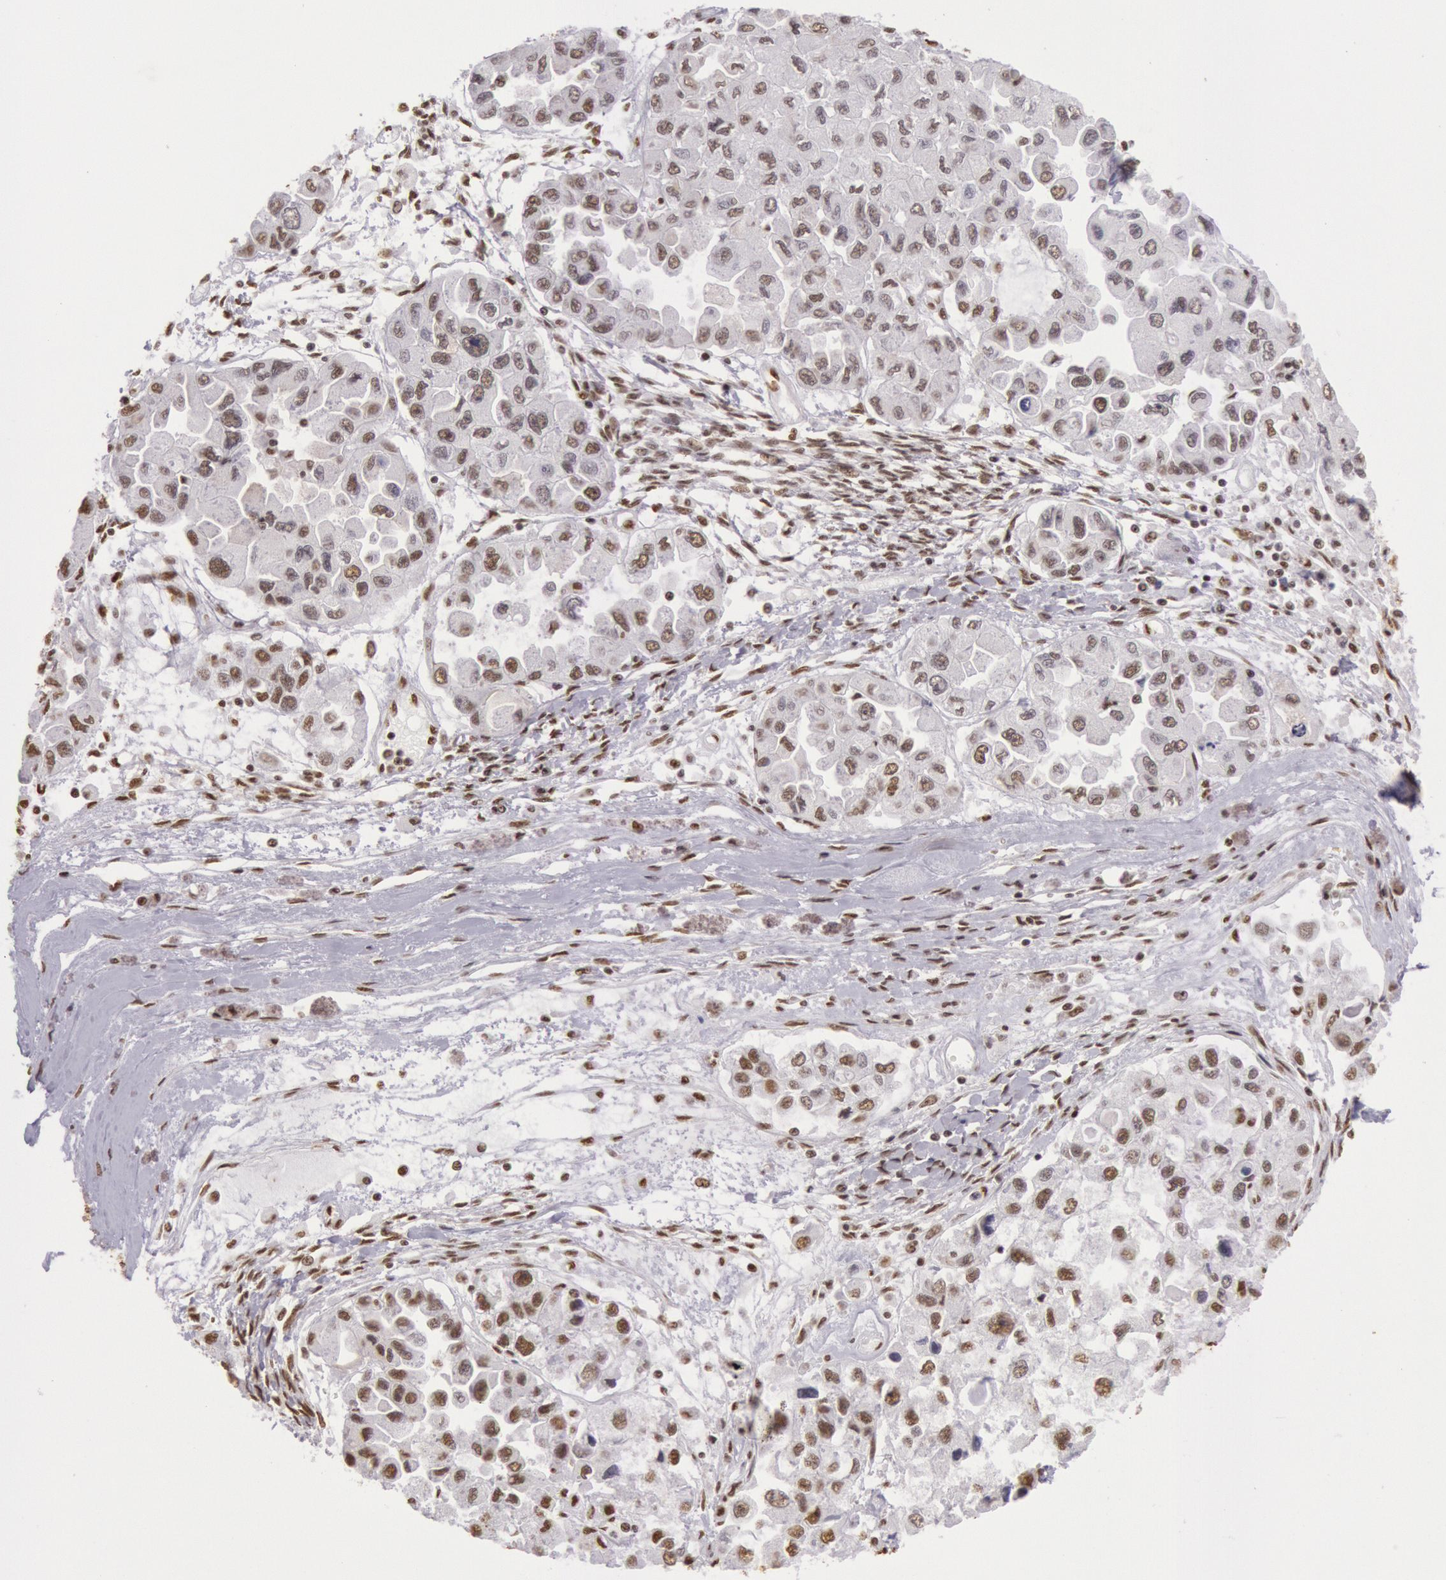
{"staining": {"intensity": "moderate", "quantity": ">75%", "location": "nuclear"}, "tissue": "ovarian cancer", "cell_type": "Tumor cells", "image_type": "cancer", "snomed": [{"axis": "morphology", "description": "Cystadenocarcinoma, serous, NOS"}, {"axis": "topography", "description": "Ovary"}], "caption": "Protein staining of ovarian cancer (serous cystadenocarcinoma) tissue exhibits moderate nuclear positivity in approximately >75% of tumor cells.", "gene": "HNRNPH2", "patient": {"sex": "female", "age": 84}}